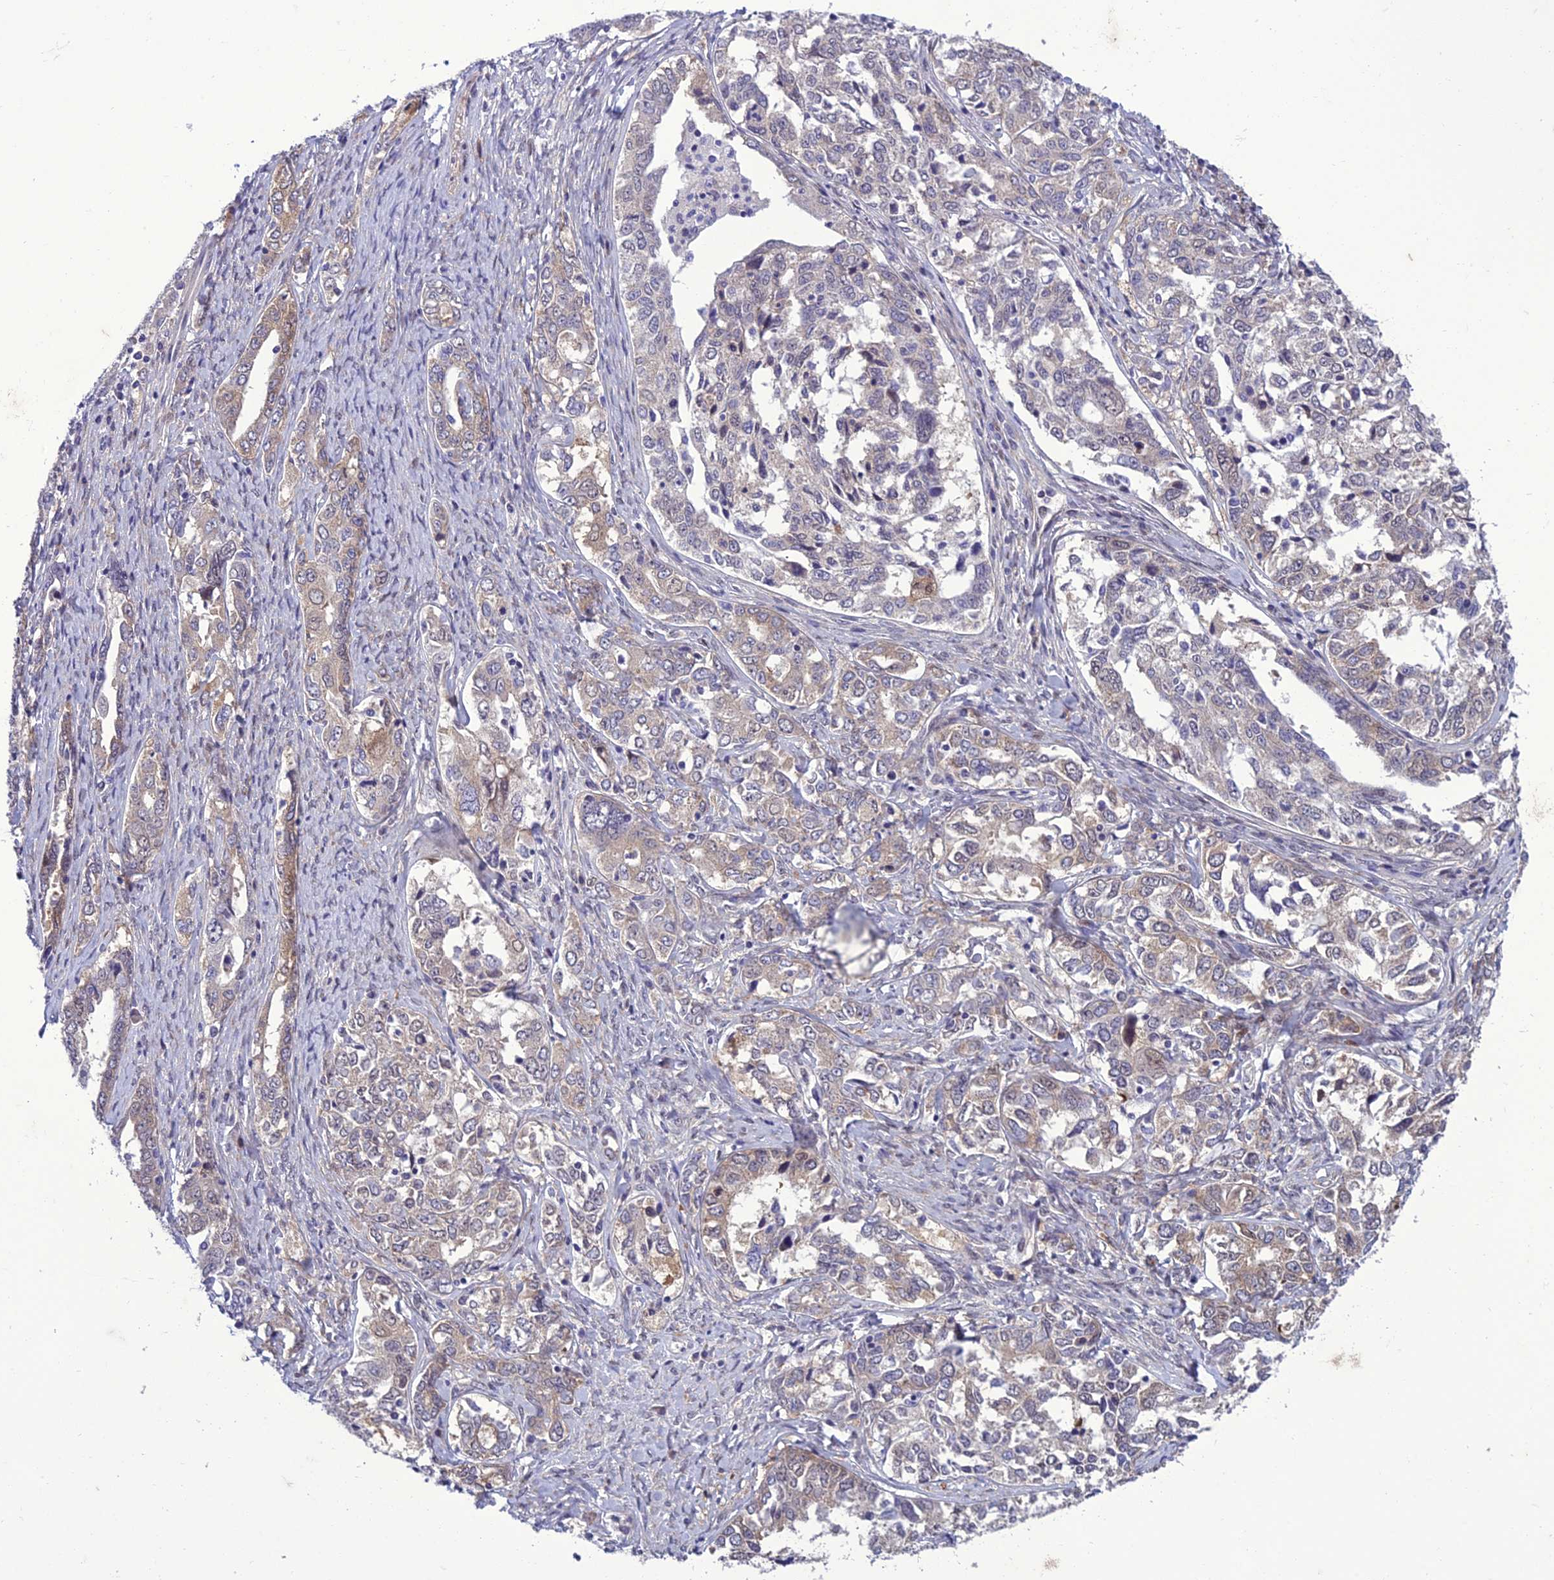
{"staining": {"intensity": "weak", "quantity": "<25%", "location": "cytoplasmic/membranous"}, "tissue": "ovarian cancer", "cell_type": "Tumor cells", "image_type": "cancer", "snomed": [{"axis": "morphology", "description": "Carcinoma, endometroid"}, {"axis": "topography", "description": "Ovary"}], "caption": "Protein analysis of ovarian endometroid carcinoma demonstrates no significant expression in tumor cells.", "gene": "GAB4", "patient": {"sex": "female", "age": 62}}